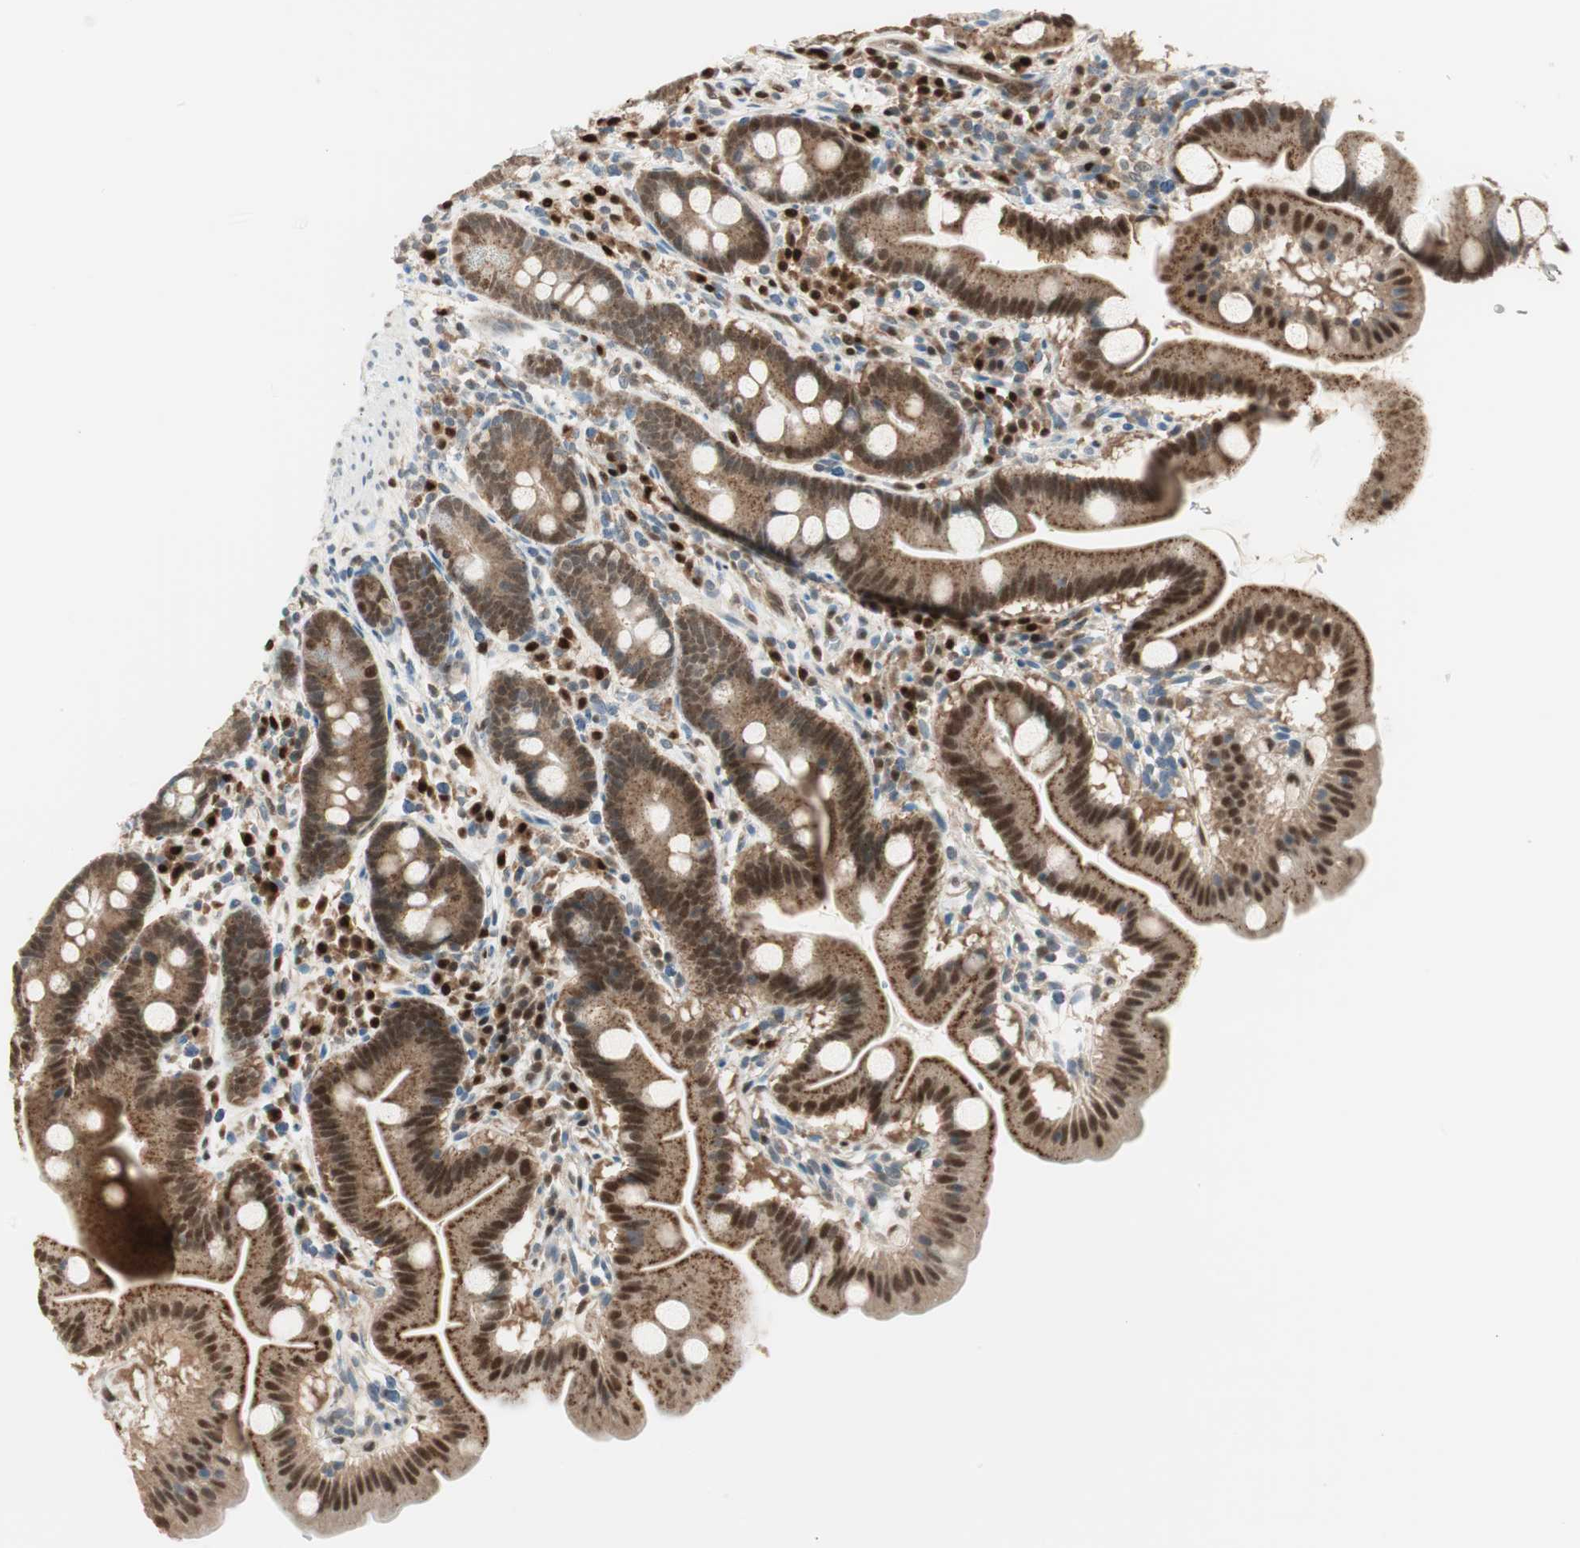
{"staining": {"intensity": "moderate", "quantity": ">75%", "location": "cytoplasmic/membranous,nuclear"}, "tissue": "duodenum", "cell_type": "Glandular cells", "image_type": "normal", "snomed": [{"axis": "morphology", "description": "Normal tissue, NOS"}, {"axis": "topography", "description": "Duodenum"}], "caption": "Immunohistochemical staining of normal duodenum shows >75% levels of moderate cytoplasmic/membranous,nuclear protein expression in about >75% of glandular cells.", "gene": "LTA4H", "patient": {"sex": "male", "age": 50}}